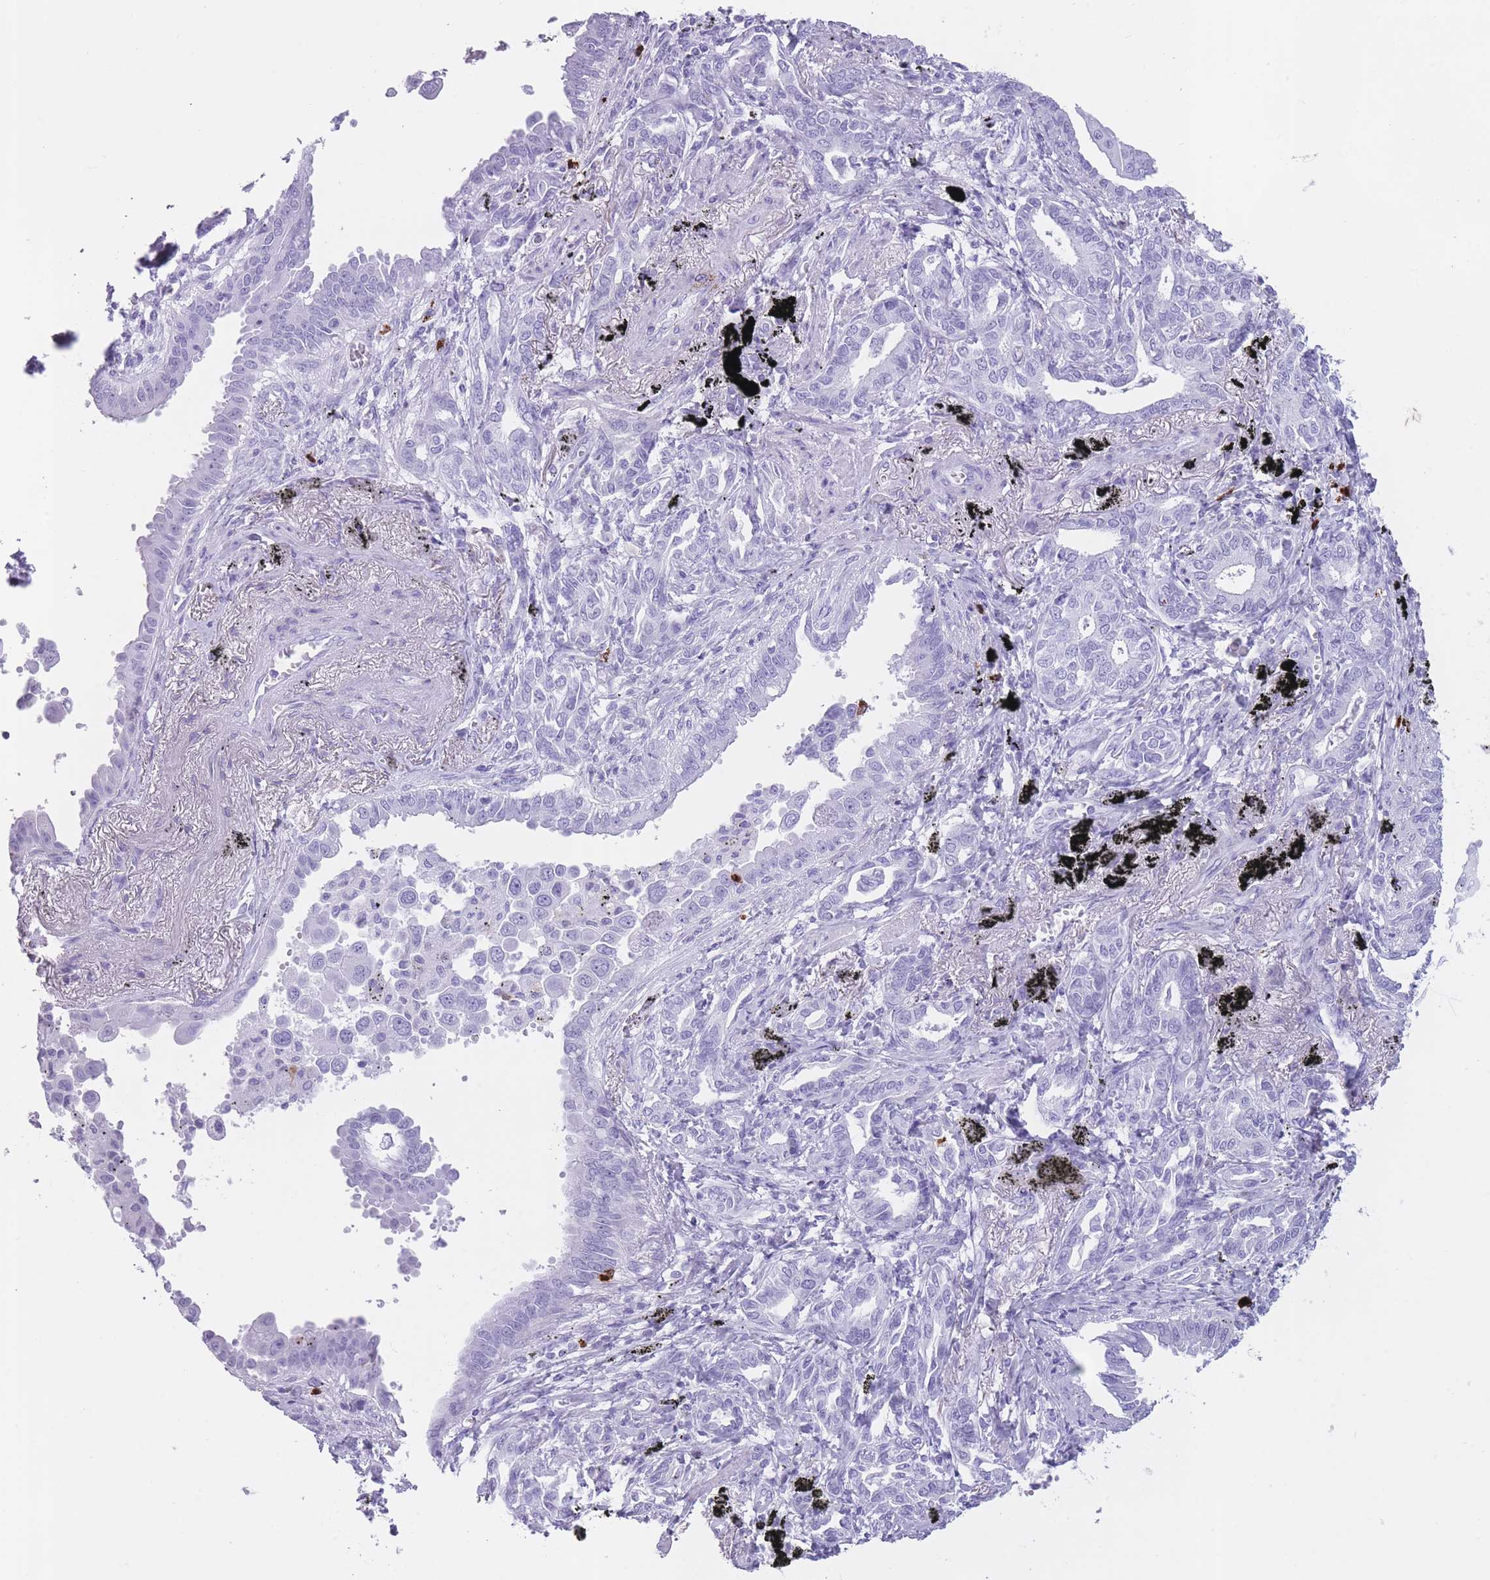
{"staining": {"intensity": "negative", "quantity": "none", "location": "none"}, "tissue": "lung cancer", "cell_type": "Tumor cells", "image_type": "cancer", "snomed": [{"axis": "morphology", "description": "Adenocarcinoma, NOS"}, {"axis": "topography", "description": "Lung"}], "caption": "Immunohistochemical staining of human adenocarcinoma (lung) shows no significant staining in tumor cells.", "gene": "OR4F21", "patient": {"sex": "male", "age": 67}}